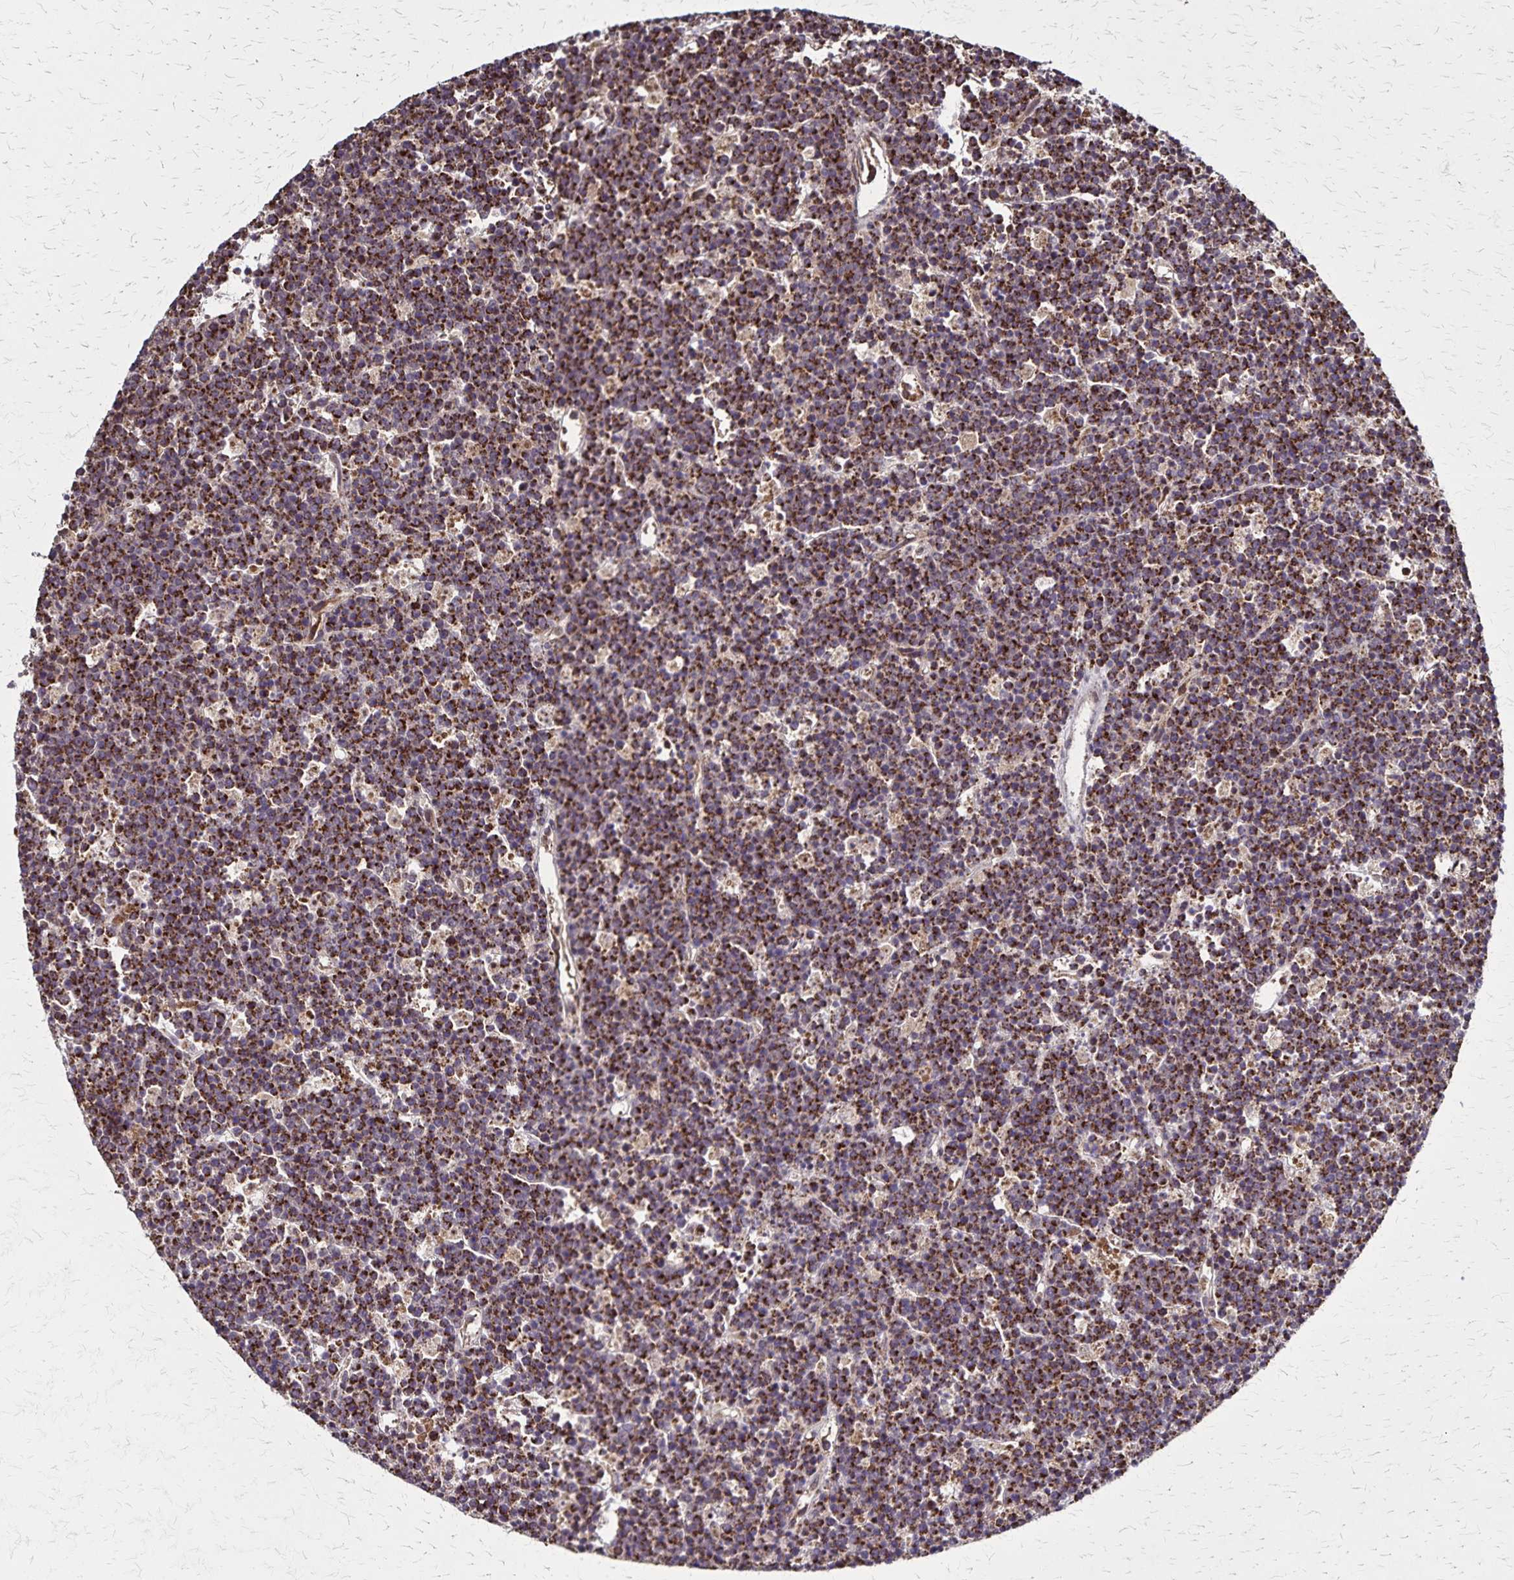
{"staining": {"intensity": "moderate", "quantity": ">75%", "location": "cytoplasmic/membranous"}, "tissue": "lymphoma", "cell_type": "Tumor cells", "image_type": "cancer", "snomed": [{"axis": "morphology", "description": "Malignant lymphoma, non-Hodgkin's type, High grade"}, {"axis": "topography", "description": "Ovary"}], "caption": "Human lymphoma stained with a brown dye reveals moderate cytoplasmic/membranous positive expression in about >75% of tumor cells.", "gene": "NFS1", "patient": {"sex": "female", "age": 56}}